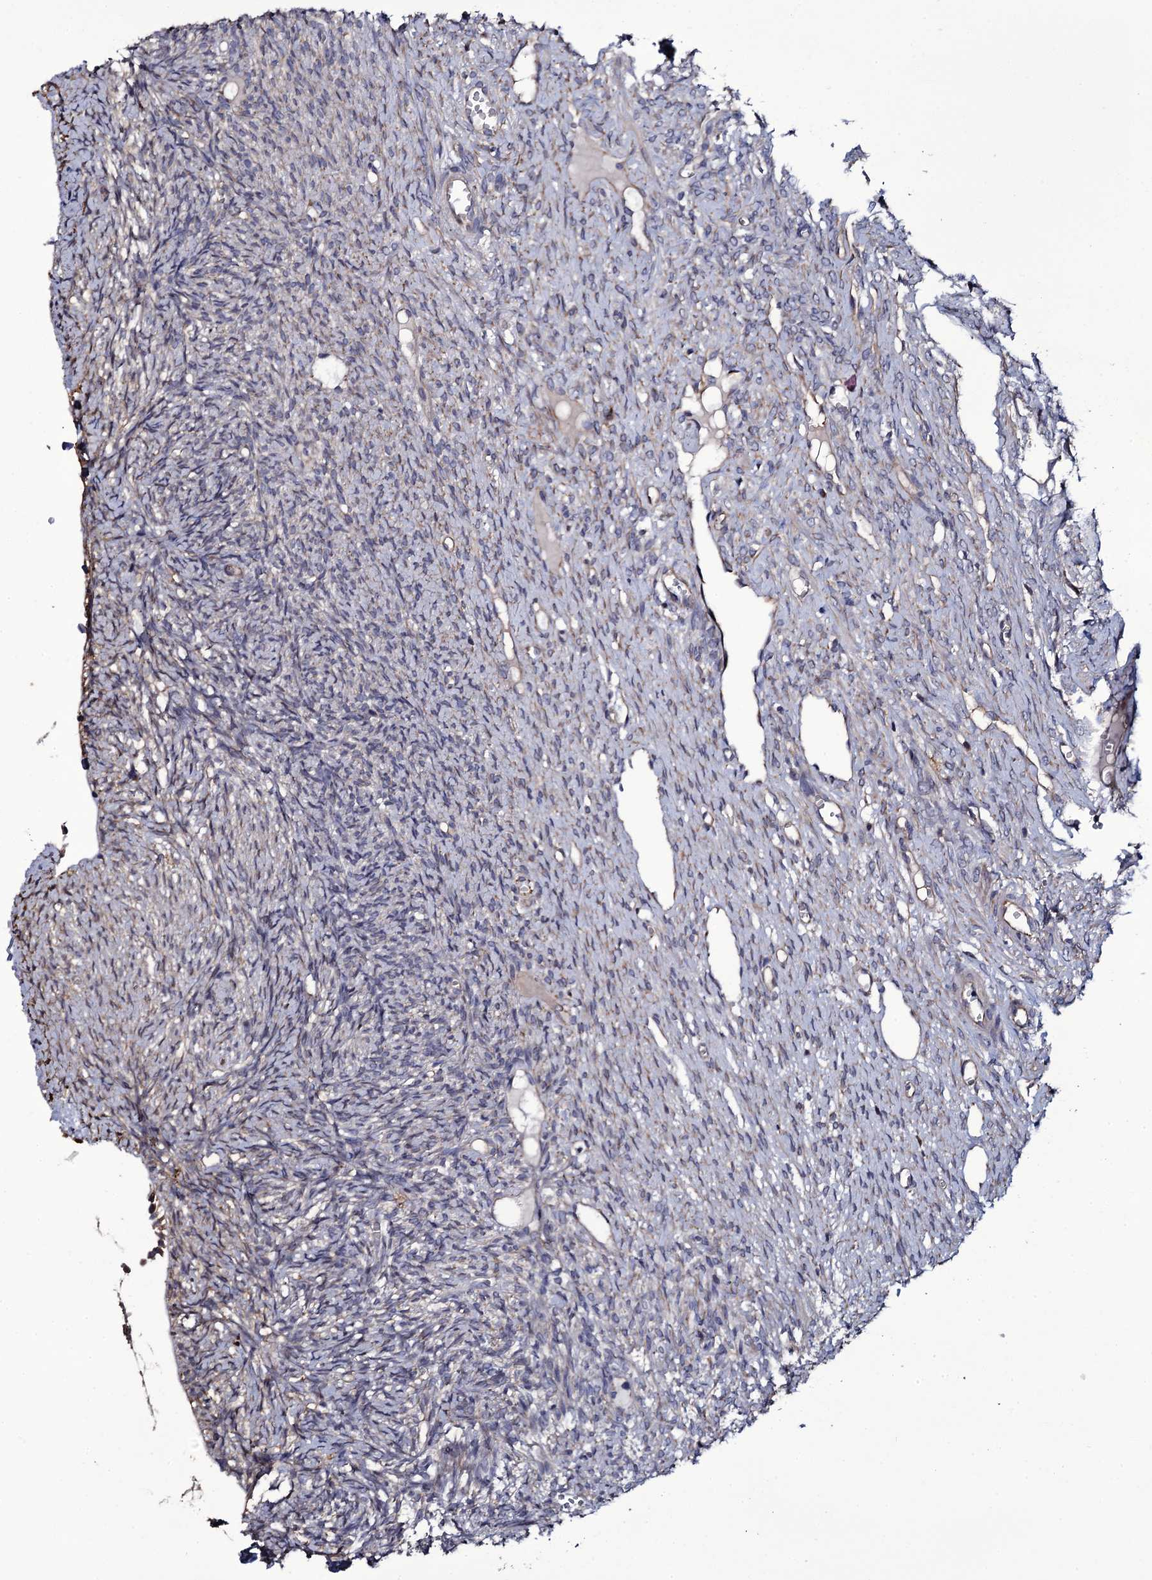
{"staining": {"intensity": "negative", "quantity": "none", "location": "none"}, "tissue": "ovary", "cell_type": "Ovarian stroma cells", "image_type": "normal", "snomed": [{"axis": "morphology", "description": "Normal tissue, NOS"}, {"axis": "topography", "description": "Ovary"}], "caption": "Ovary was stained to show a protein in brown. There is no significant staining in ovarian stroma cells.", "gene": "TTC23", "patient": {"sex": "female", "age": 51}}